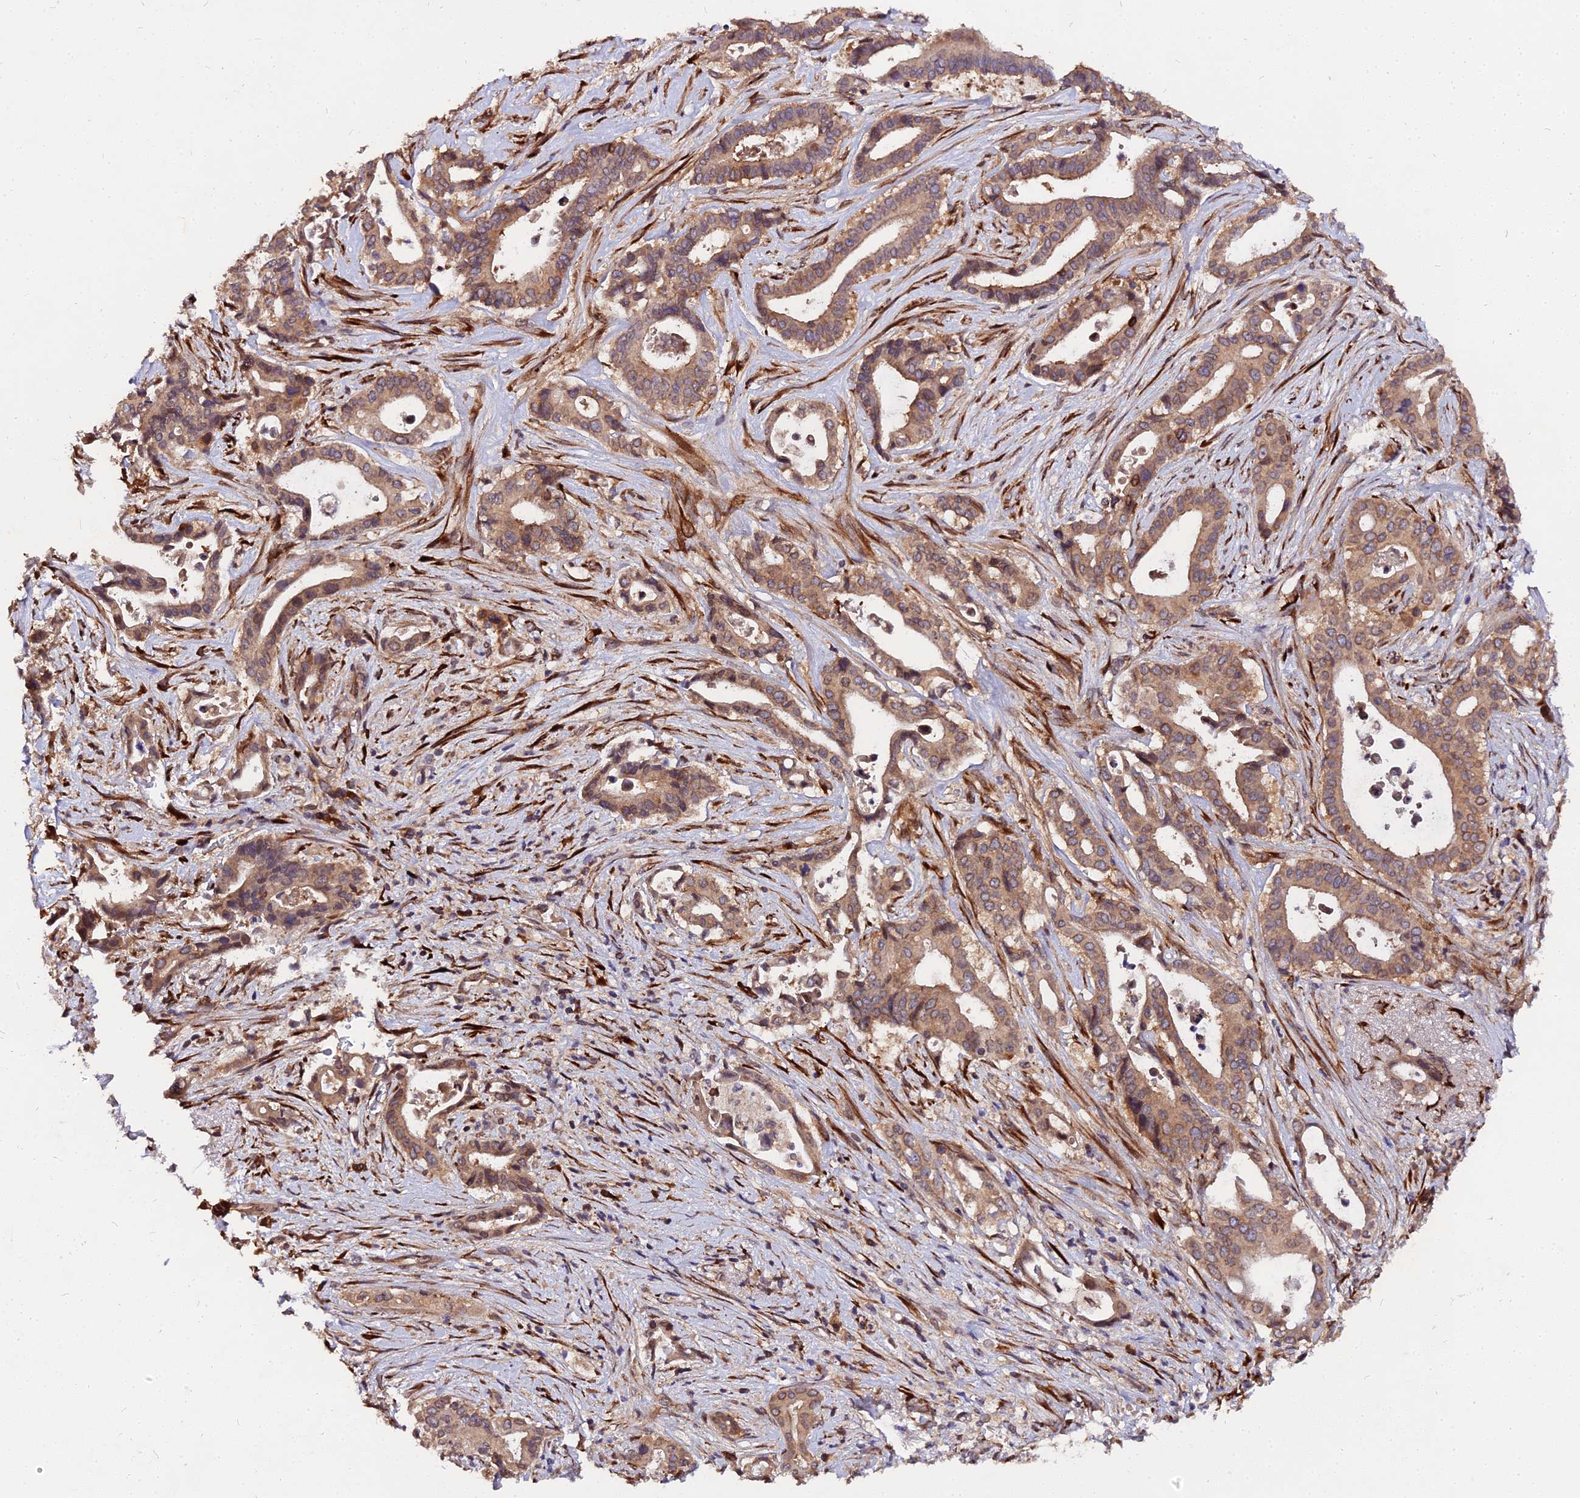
{"staining": {"intensity": "moderate", "quantity": ">75%", "location": "cytoplasmic/membranous"}, "tissue": "pancreatic cancer", "cell_type": "Tumor cells", "image_type": "cancer", "snomed": [{"axis": "morphology", "description": "Adenocarcinoma, NOS"}, {"axis": "topography", "description": "Pancreas"}], "caption": "Approximately >75% of tumor cells in pancreatic adenocarcinoma demonstrate moderate cytoplasmic/membranous protein expression as visualized by brown immunohistochemical staining.", "gene": "PDE4D", "patient": {"sex": "female", "age": 77}}